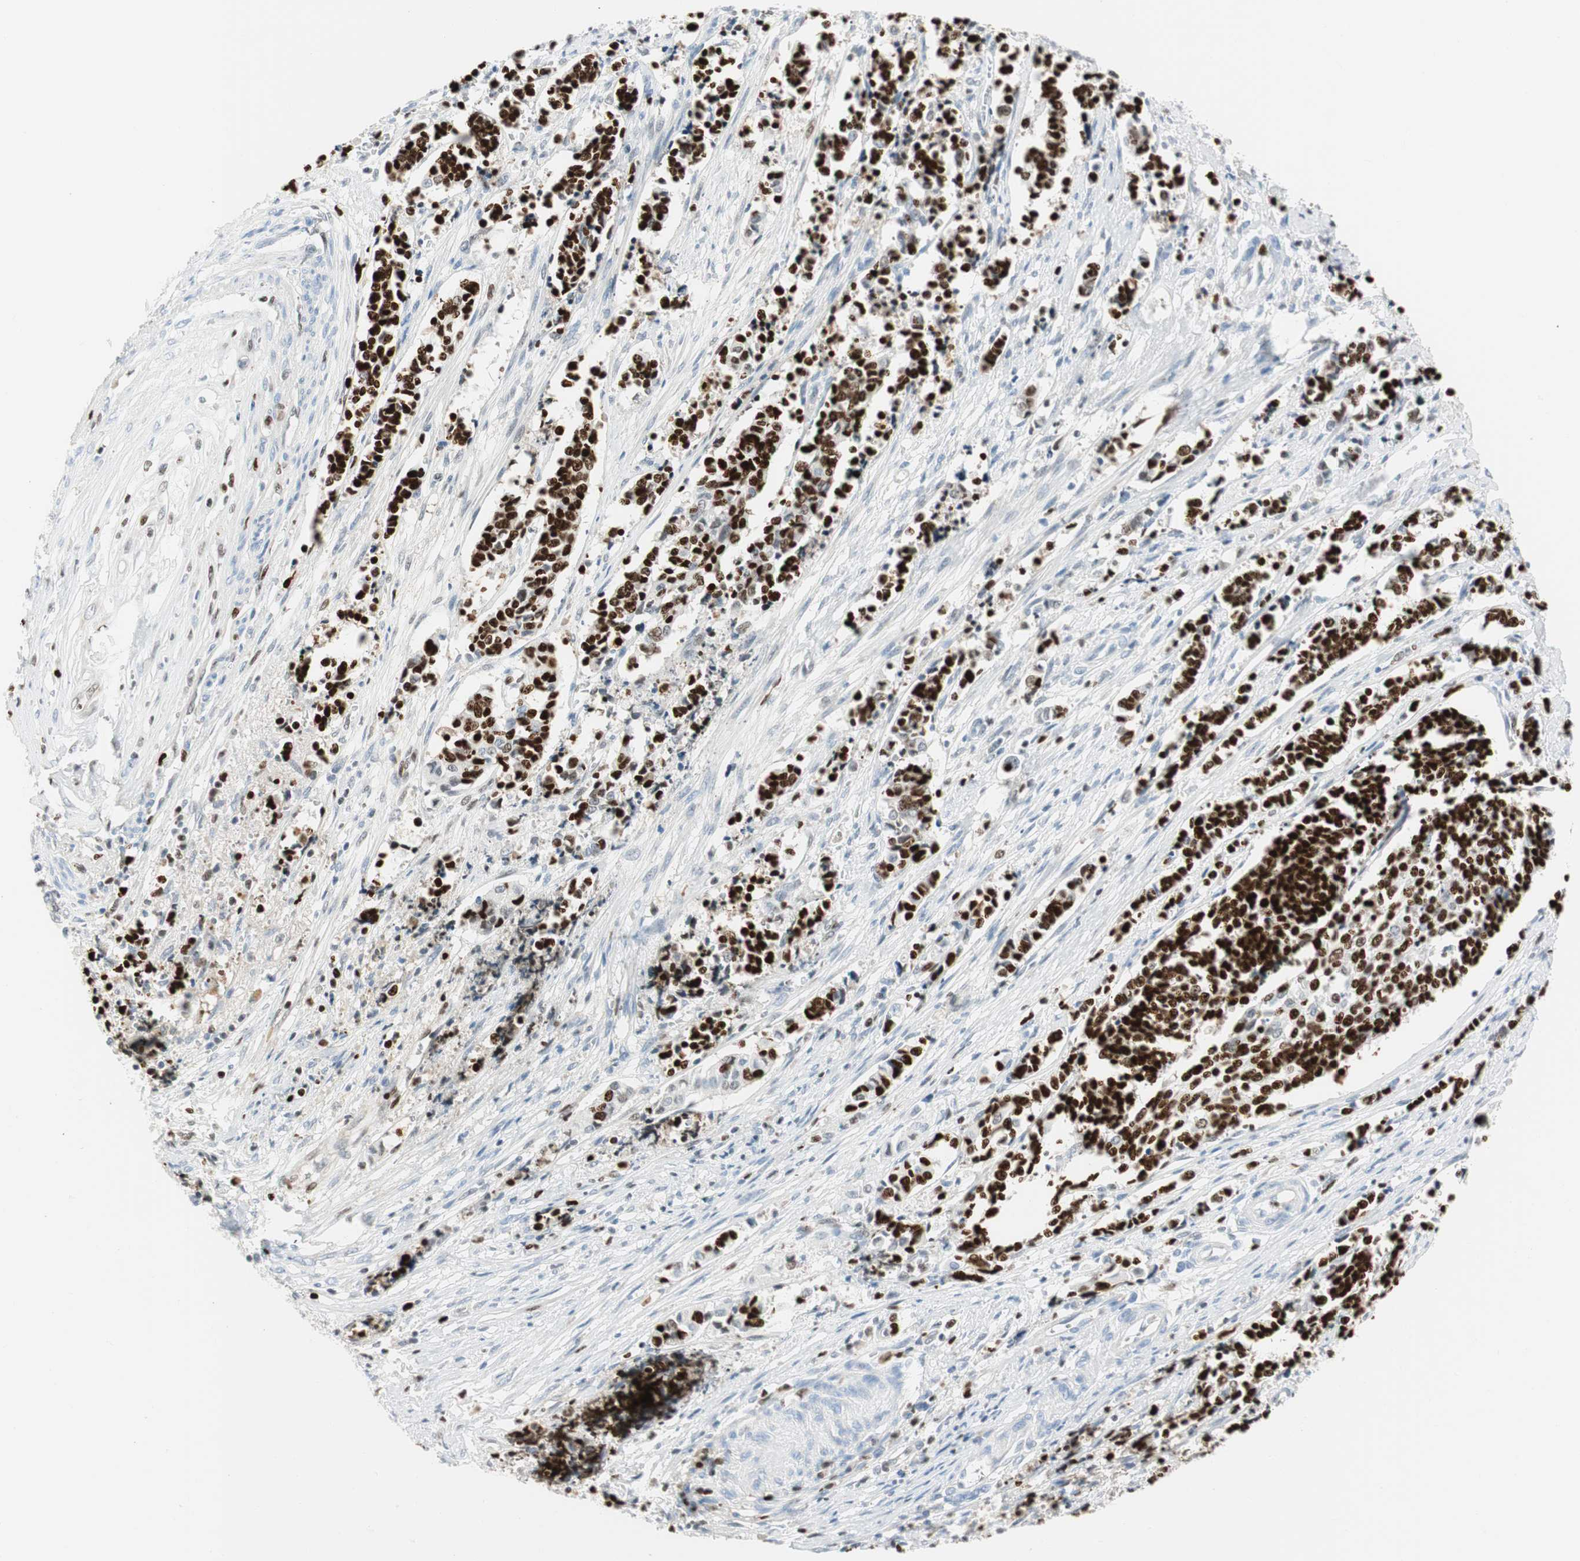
{"staining": {"intensity": "strong", "quantity": ">75%", "location": "nuclear"}, "tissue": "cervical cancer", "cell_type": "Tumor cells", "image_type": "cancer", "snomed": [{"axis": "morphology", "description": "Squamous cell carcinoma, NOS"}, {"axis": "topography", "description": "Cervix"}], "caption": "Cervical squamous cell carcinoma stained with a protein marker demonstrates strong staining in tumor cells.", "gene": "EZH2", "patient": {"sex": "female", "age": 35}}